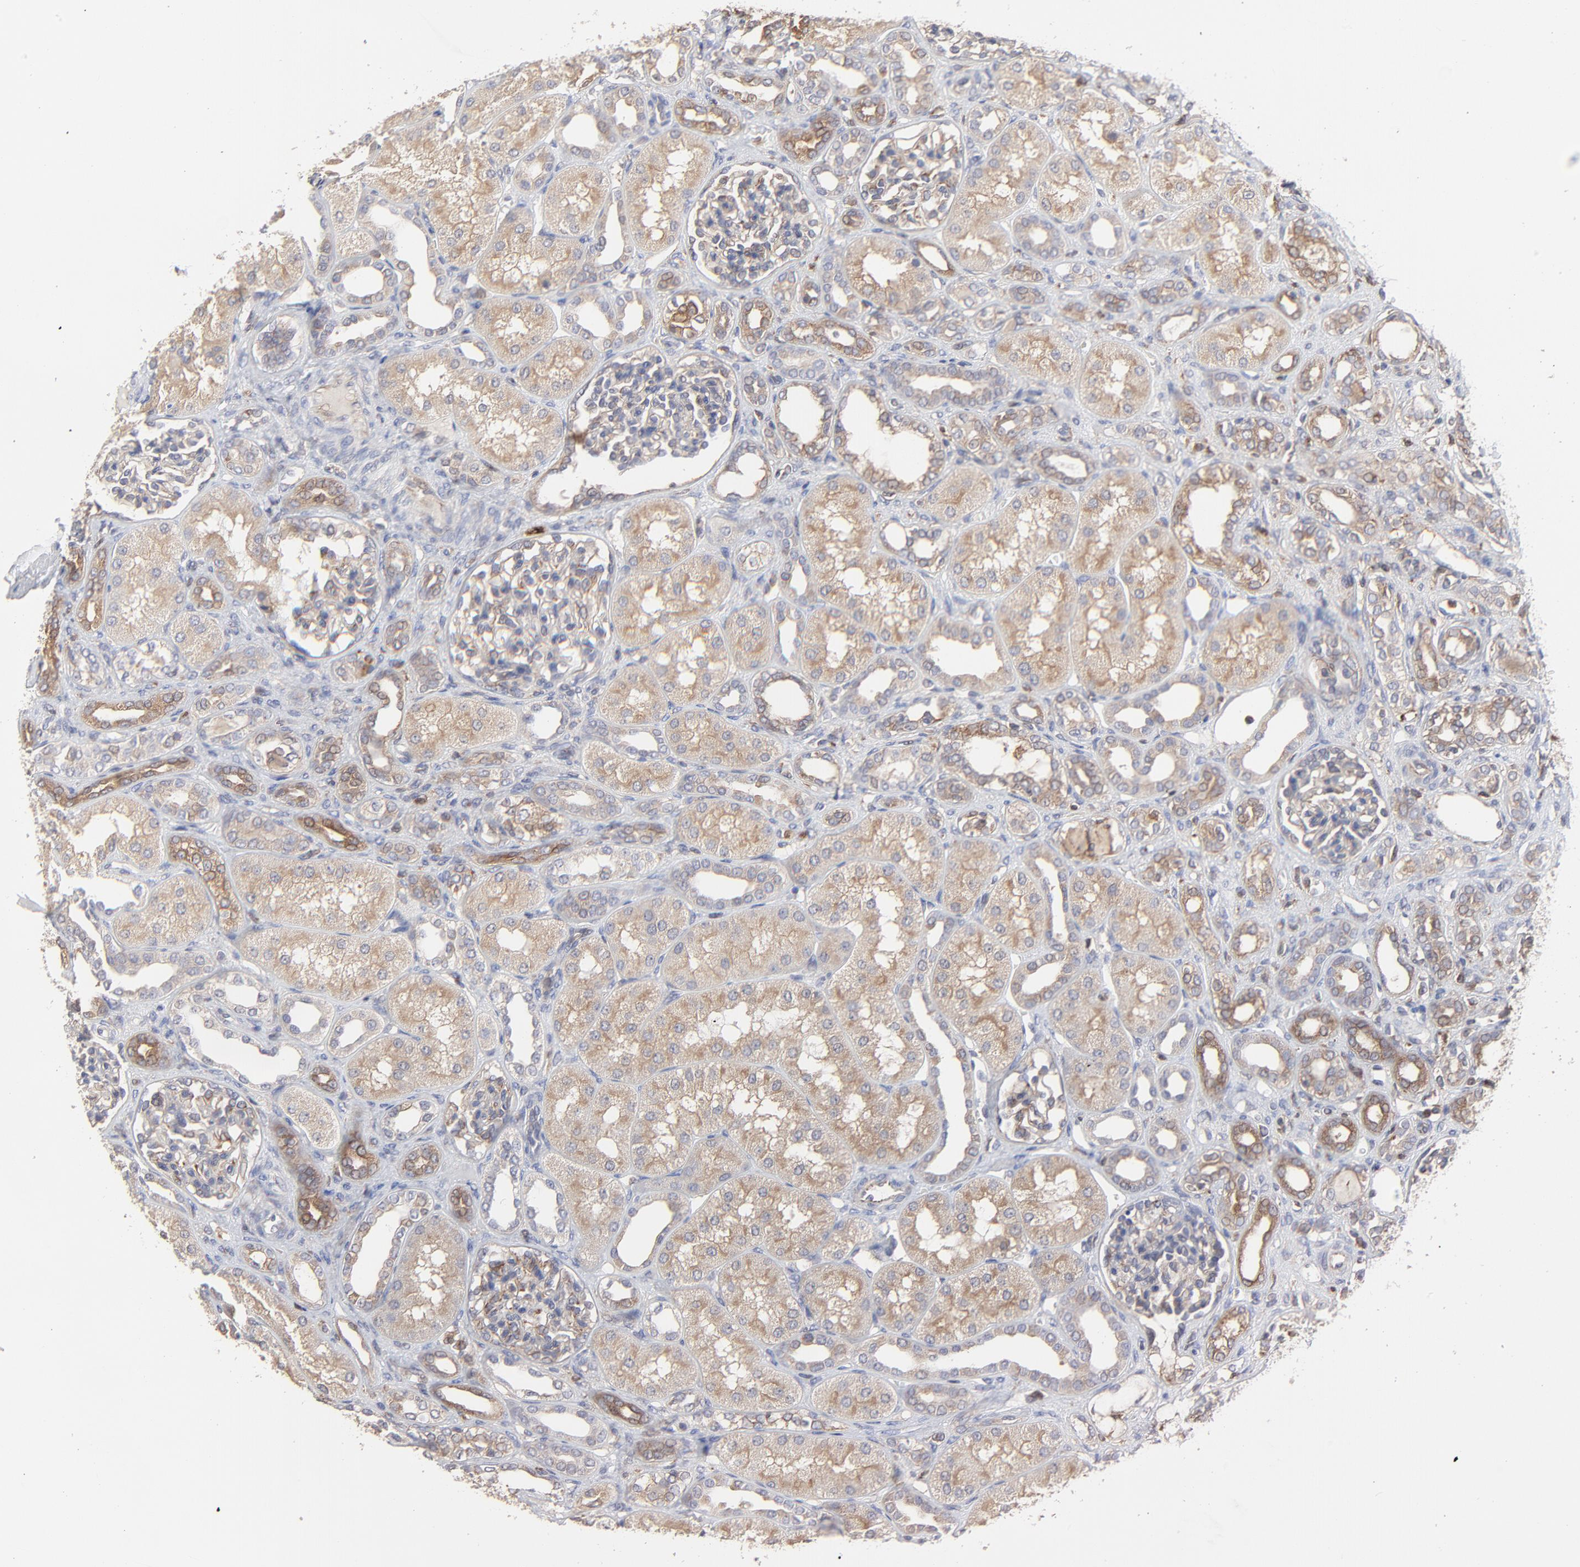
{"staining": {"intensity": "strong", "quantity": "25%-75%", "location": "cytoplasmic/membranous"}, "tissue": "kidney", "cell_type": "Cells in glomeruli", "image_type": "normal", "snomed": [{"axis": "morphology", "description": "Normal tissue, NOS"}, {"axis": "topography", "description": "Kidney"}], "caption": "Immunohistochemical staining of benign human kidney shows high levels of strong cytoplasmic/membranous staining in approximately 25%-75% of cells in glomeruli.", "gene": "RAB9A", "patient": {"sex": "male", "age": 7}}